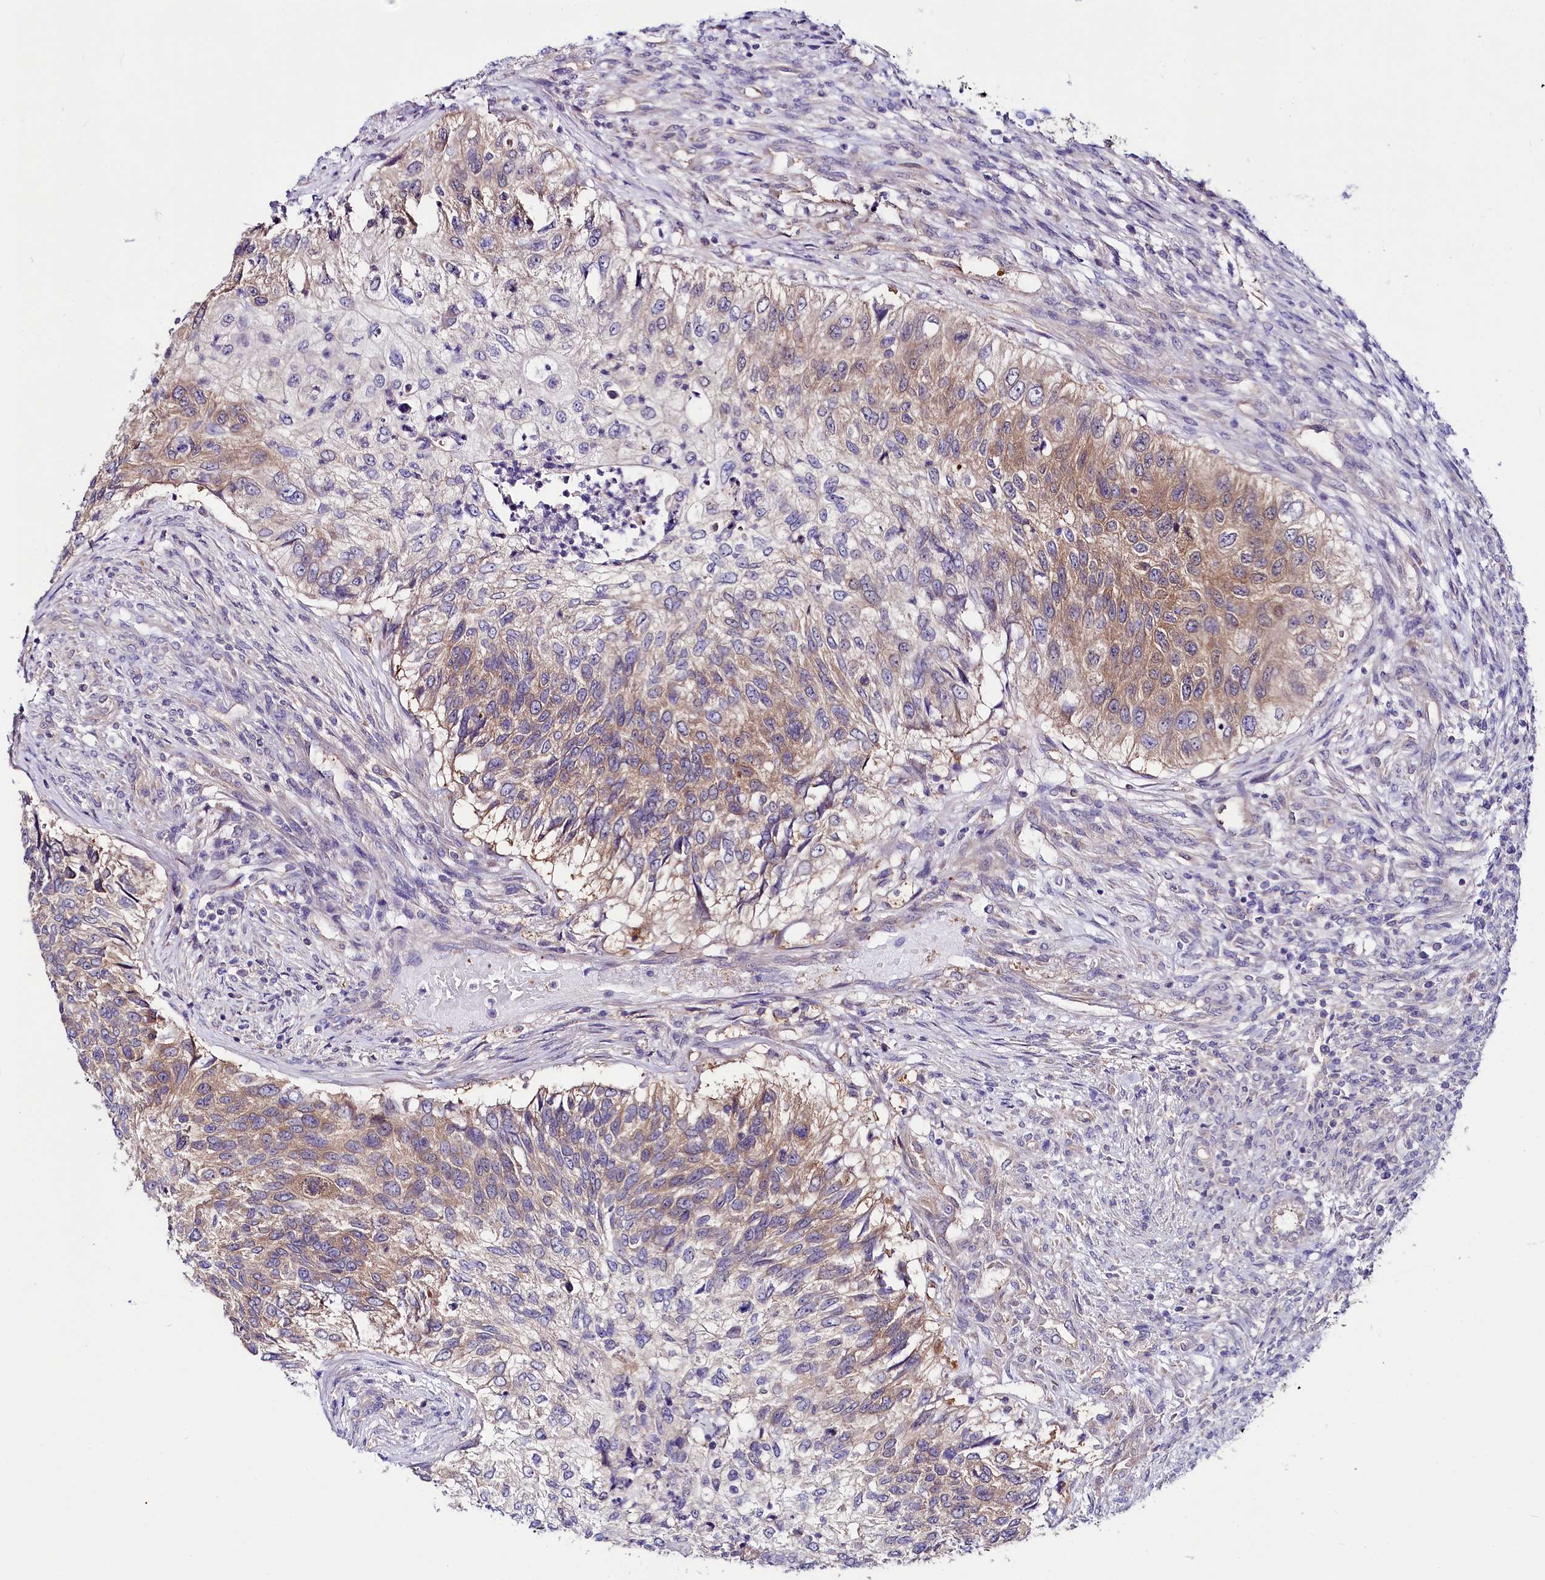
{"staining": {"intensity": "moderate", "quantity": "<25%", "location": "cytoplasmic/membranous"}, "tissue": "urothelial cancer", "cell_type": "Tumor cells", "image_type": "cancer", "snomed": [{"axis": "morphology", "description": "Urothelial carcinoma, High grade"}, {"axis": "topography", "description": "Urinary bladder"}], "caption": "Immunohistochemistry (IHC) staining of urothelial cancer, which demonstrates low levels of moderate cytoplasmic/membranous expression in about <25% of tumor cells indicating moderate cytoplasmic/membranous protein staining. The staining was performed using DAB (3,3'-diaminobenzidine) (brown) for protein detection and nuclei were counterstained in hematoxylin (blue).", "gene": "ABHD5", "patient": {"sex": "female", "age": 60}}